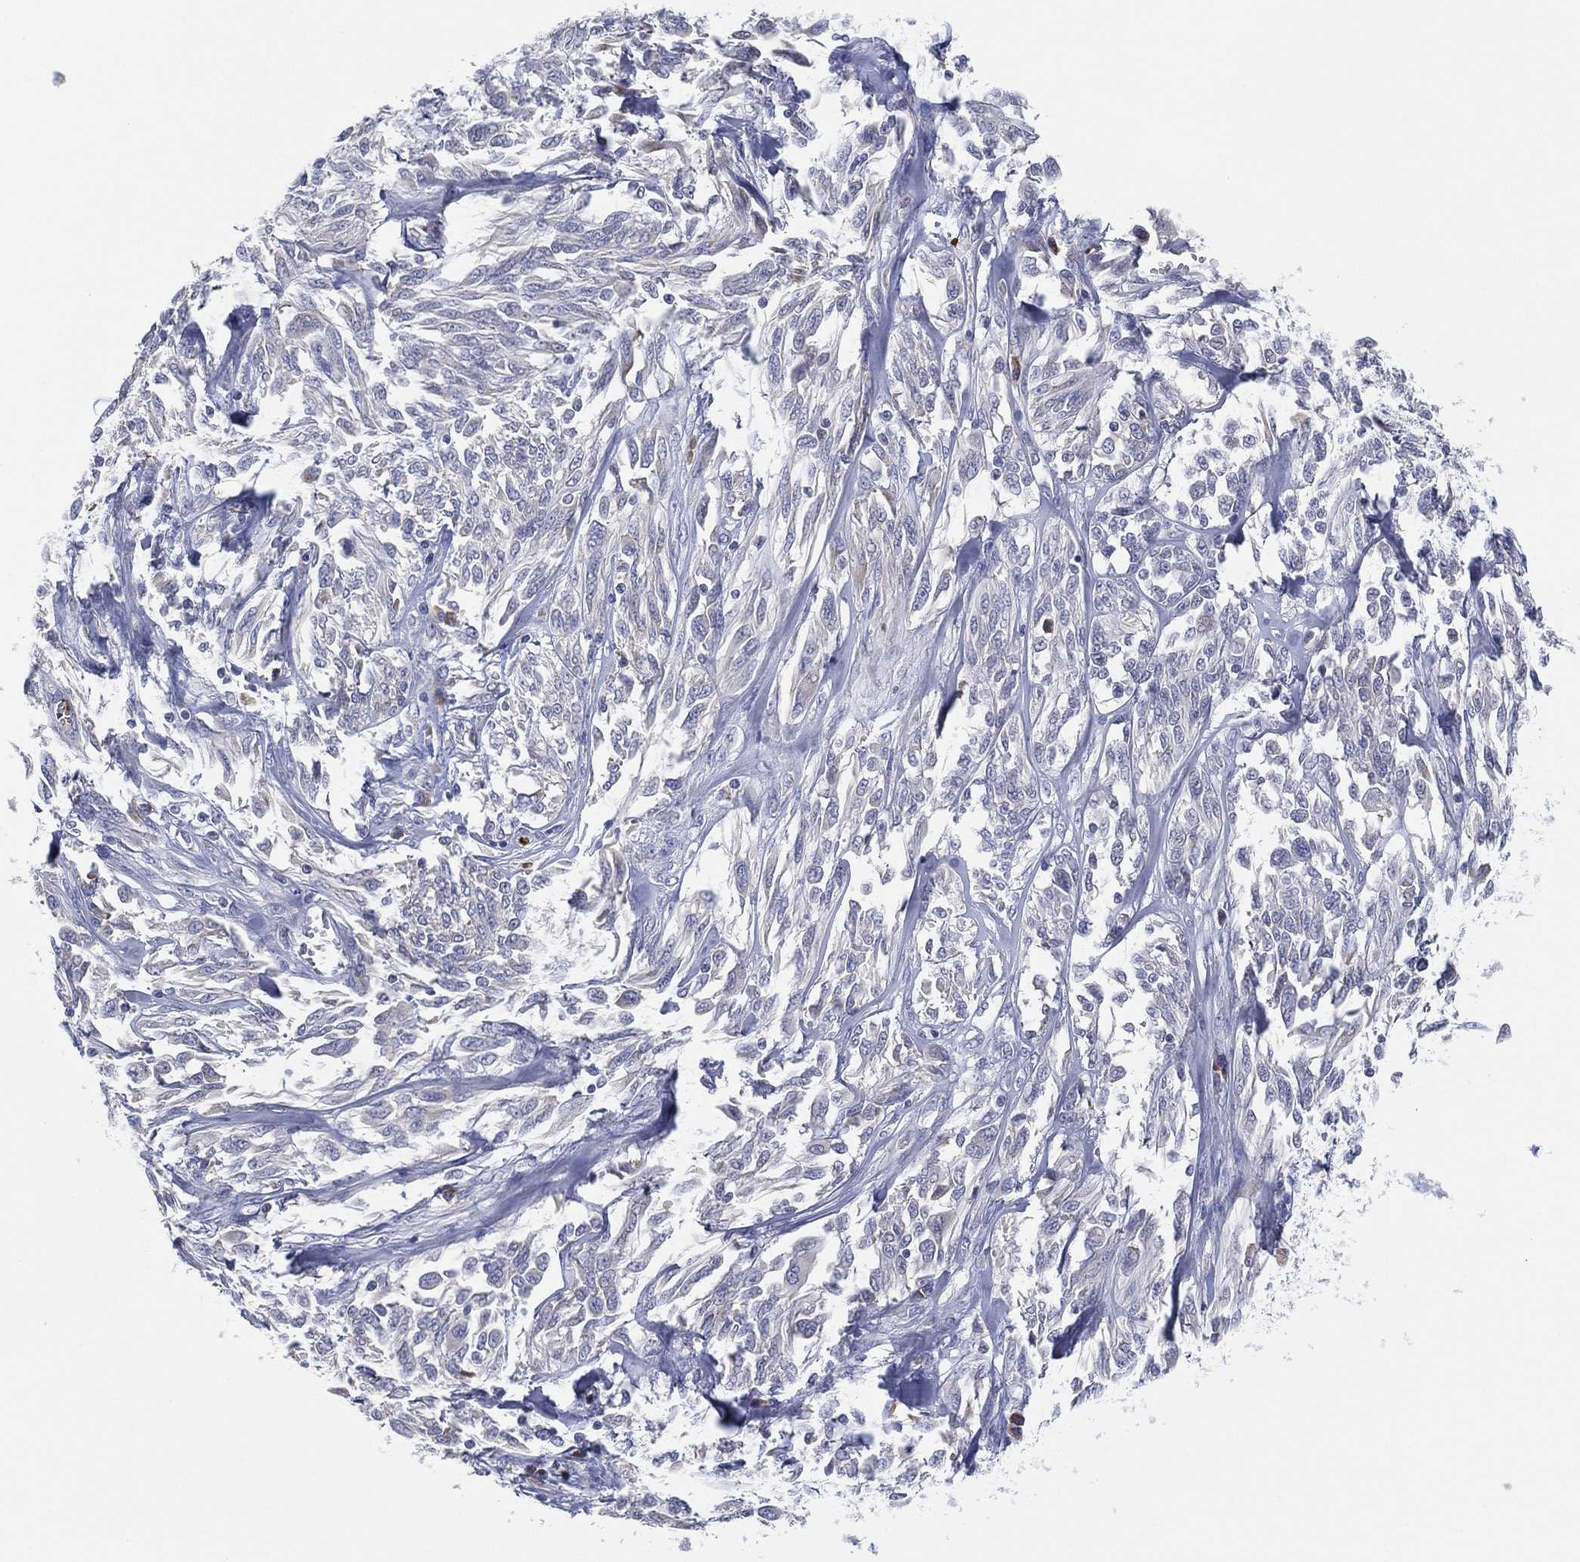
{"staining": {"intensity": "negative", "quantity": "none", "location": "none"}, "tissue": "melanoma", "cell_type": "Tumor cells", "image_type": "cancer", "snomed": [{"axis": "morphology", "description": "Malignant melanoma, NOS"}, {"axis": "topography", "description": "Skin"}], "caption": "Photomicrograph shows no significant protein positivity in tumor cells of melanoma.", "gene": "TMEM40", "patient": {"sex": "female", "age": 91}}